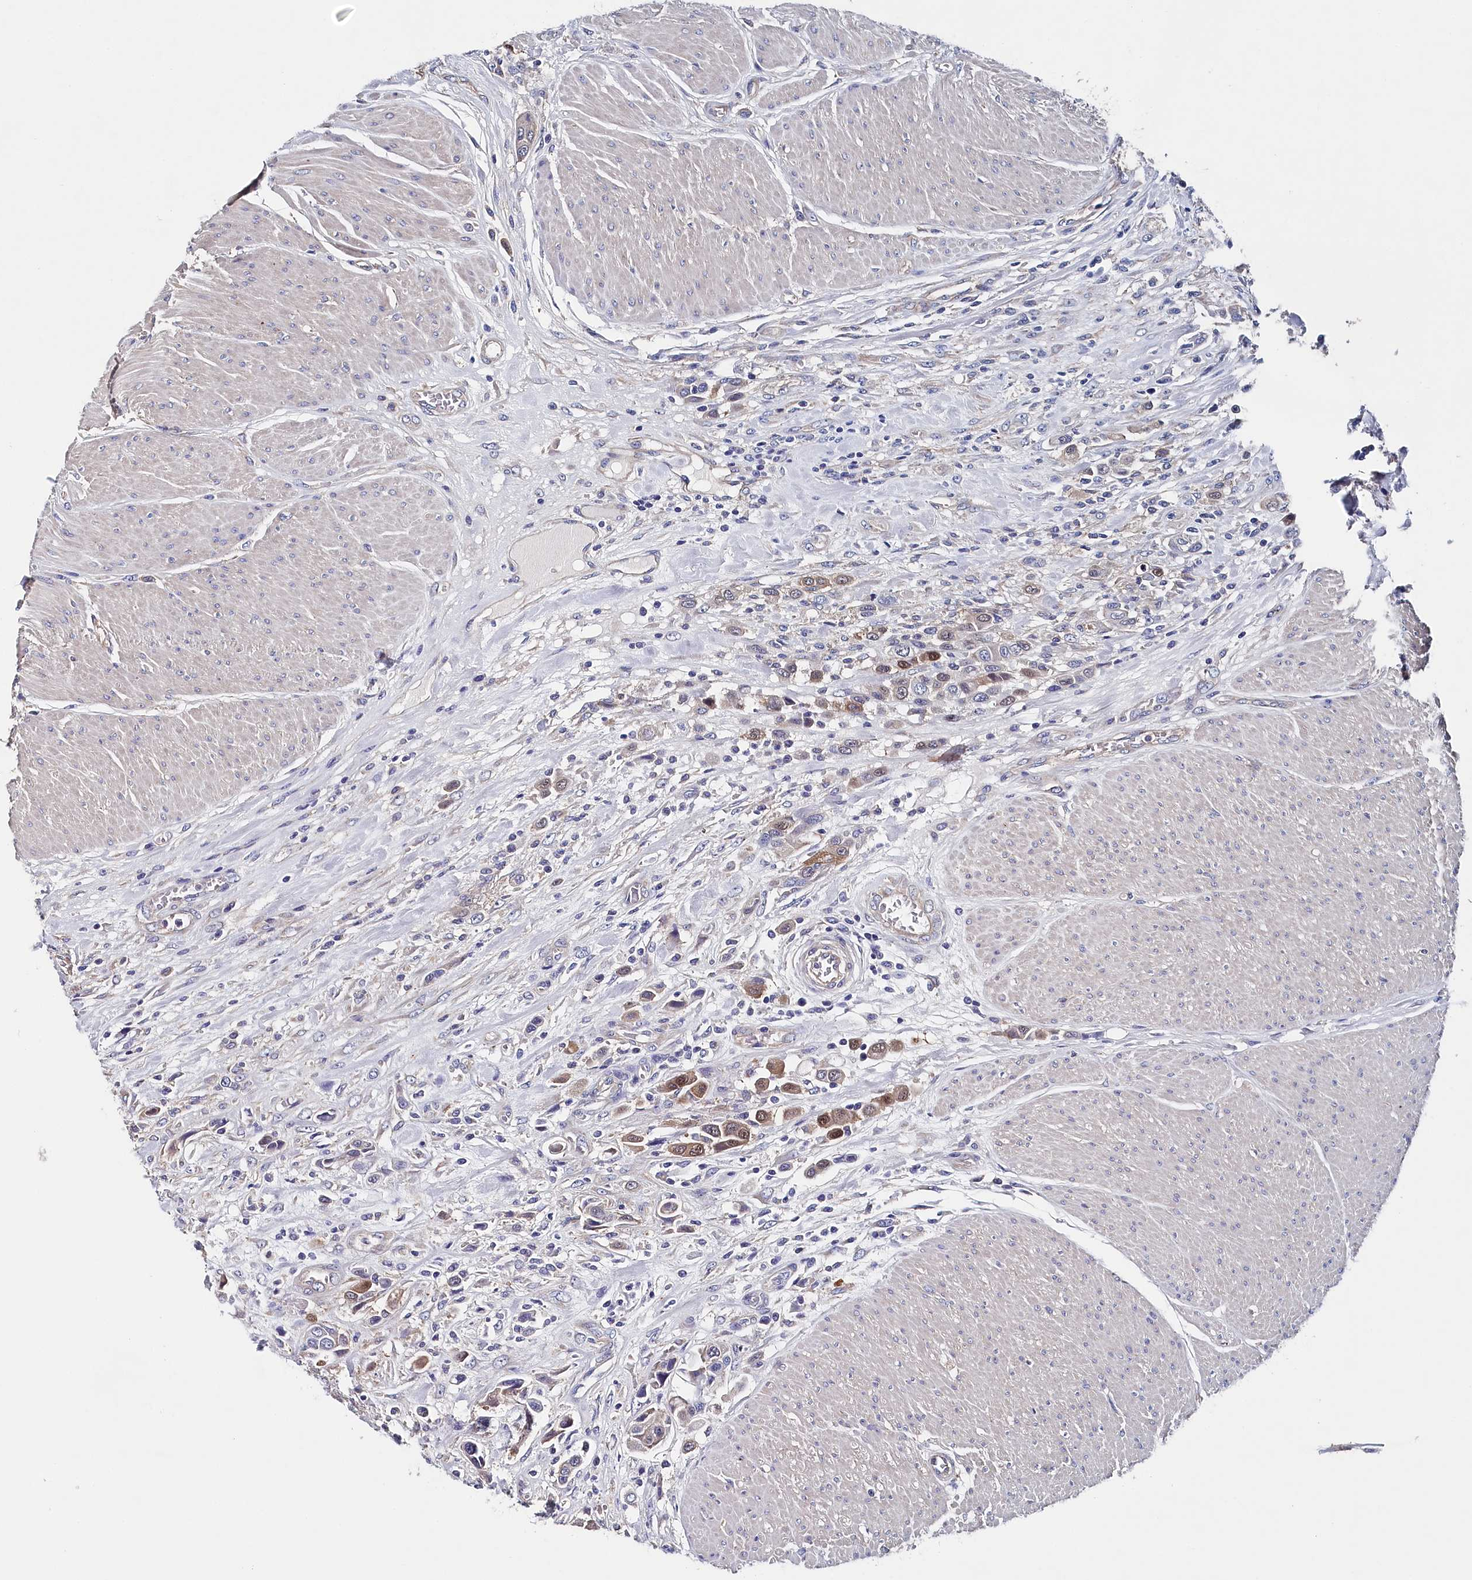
{"staining": {"intensity": "moderate", "quantity": ">75%", "location": "cytoplasmic/membranous"}, "tissue": "urothelial cancer", "cell_type": "Tumor cells", "image_type": "cancer", "snomed": [{"axis": "morphology", "description": "Urothelial carcinoma, High grade"}, {"axis": "topography", "description": "Urinary bladder"}], "caption": "Immunohistochemical staining of human urothelial cancer exhibits moderate cytoplasmic/membranous protein expression in approximately >75% of tumor cells.", "gene": "BHMT", "patient": {"sex": "male", "age": 50}}